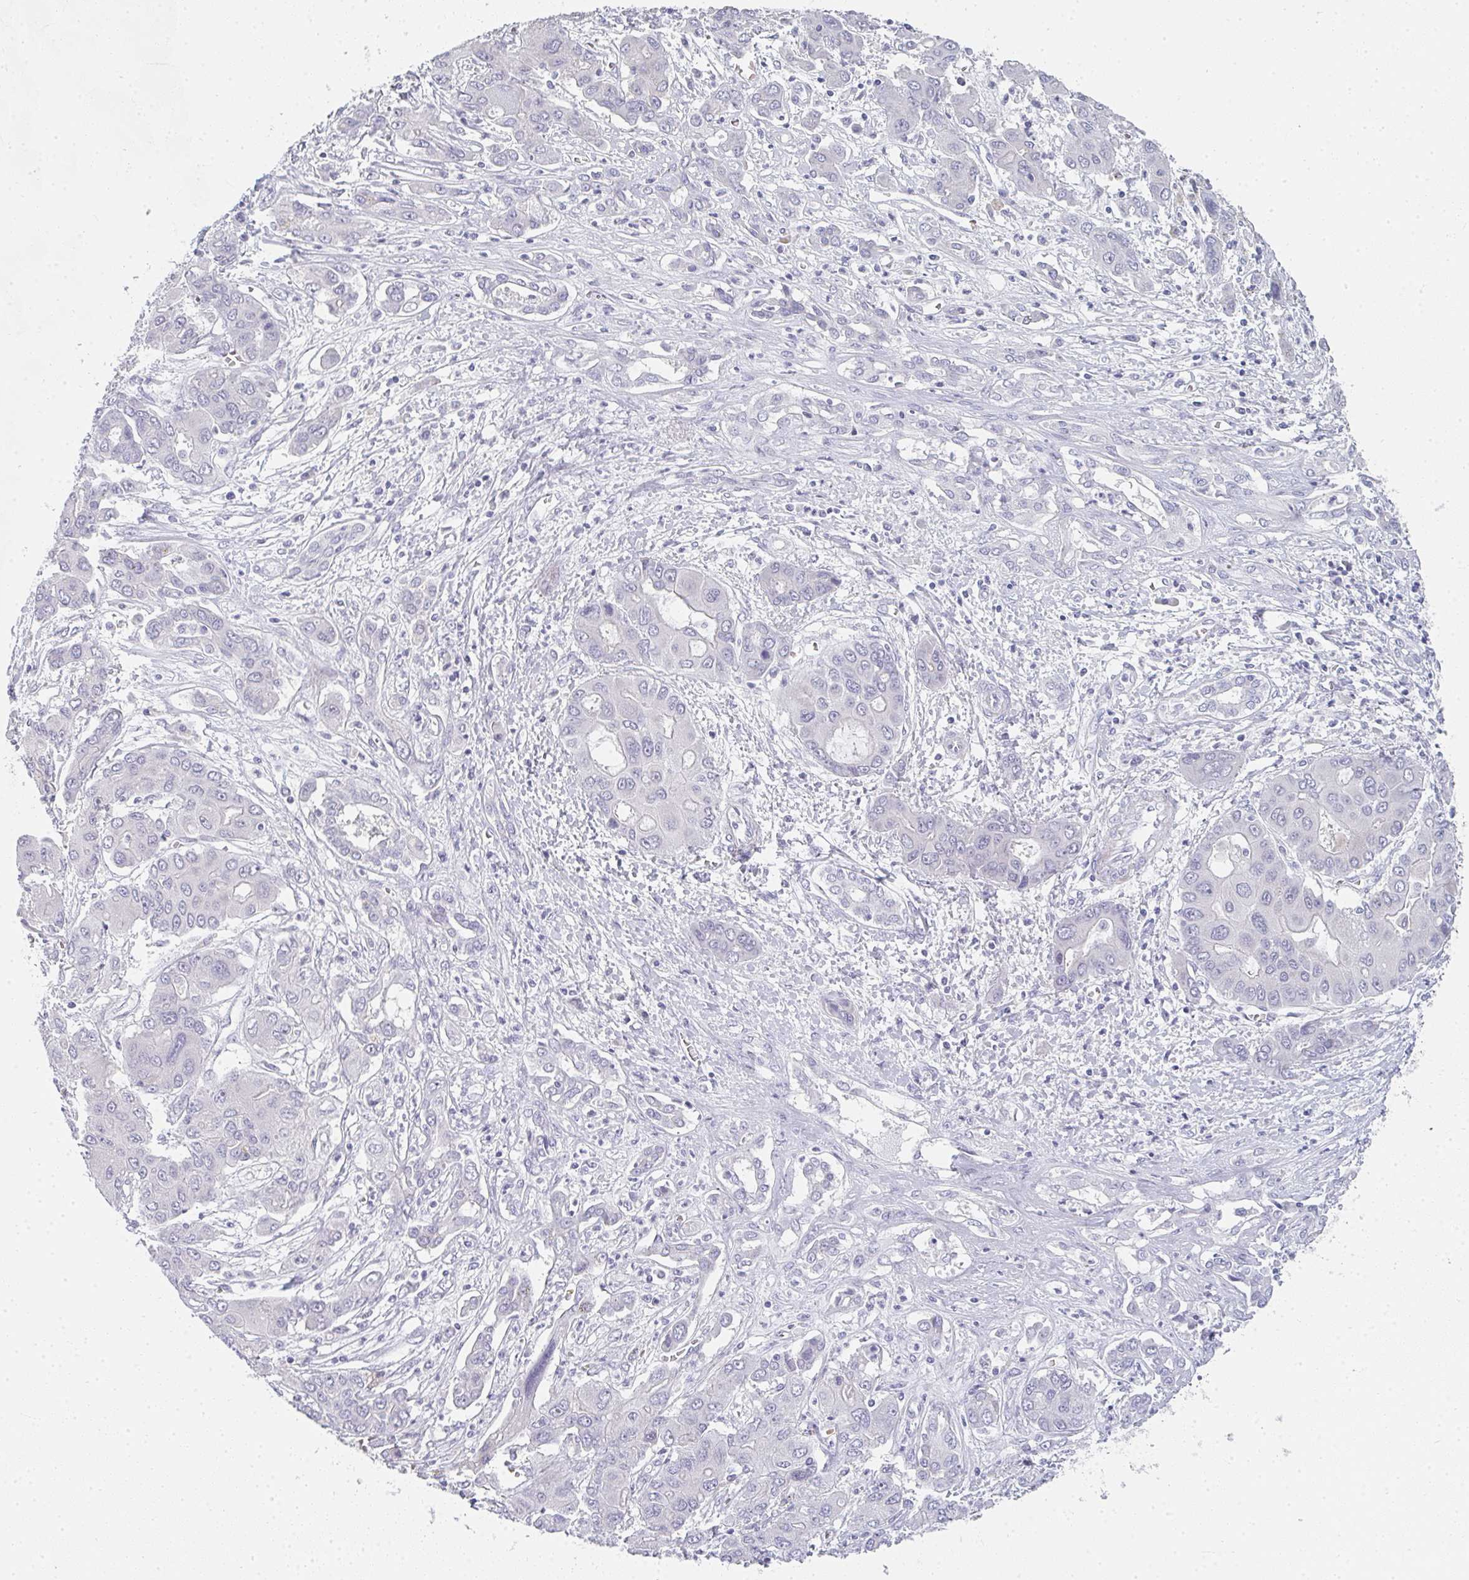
{"staining": {"intensity": "negative", "quantity": "none", "location": "none"}, "tissue": "liver cancer", "cell_type": "Tumor cells", "image_type": "cancer", "snomed": [{"axis": "morphology", "description": "Cholangiocarcinoma"}, {"axis": "topography", "description": "Liver"}], "caption": "Immunohistochemical staining of liver cholangiocarcinoma demonstrates no significant staining in tumor cells. The staining is performed using DAB (3,3'-diaminobenzidine) brown chromogen with nuclei counter-stained in using hematoxylin.", "gene": "NEU2", "patient": {"sex": "male", "age": 67}}